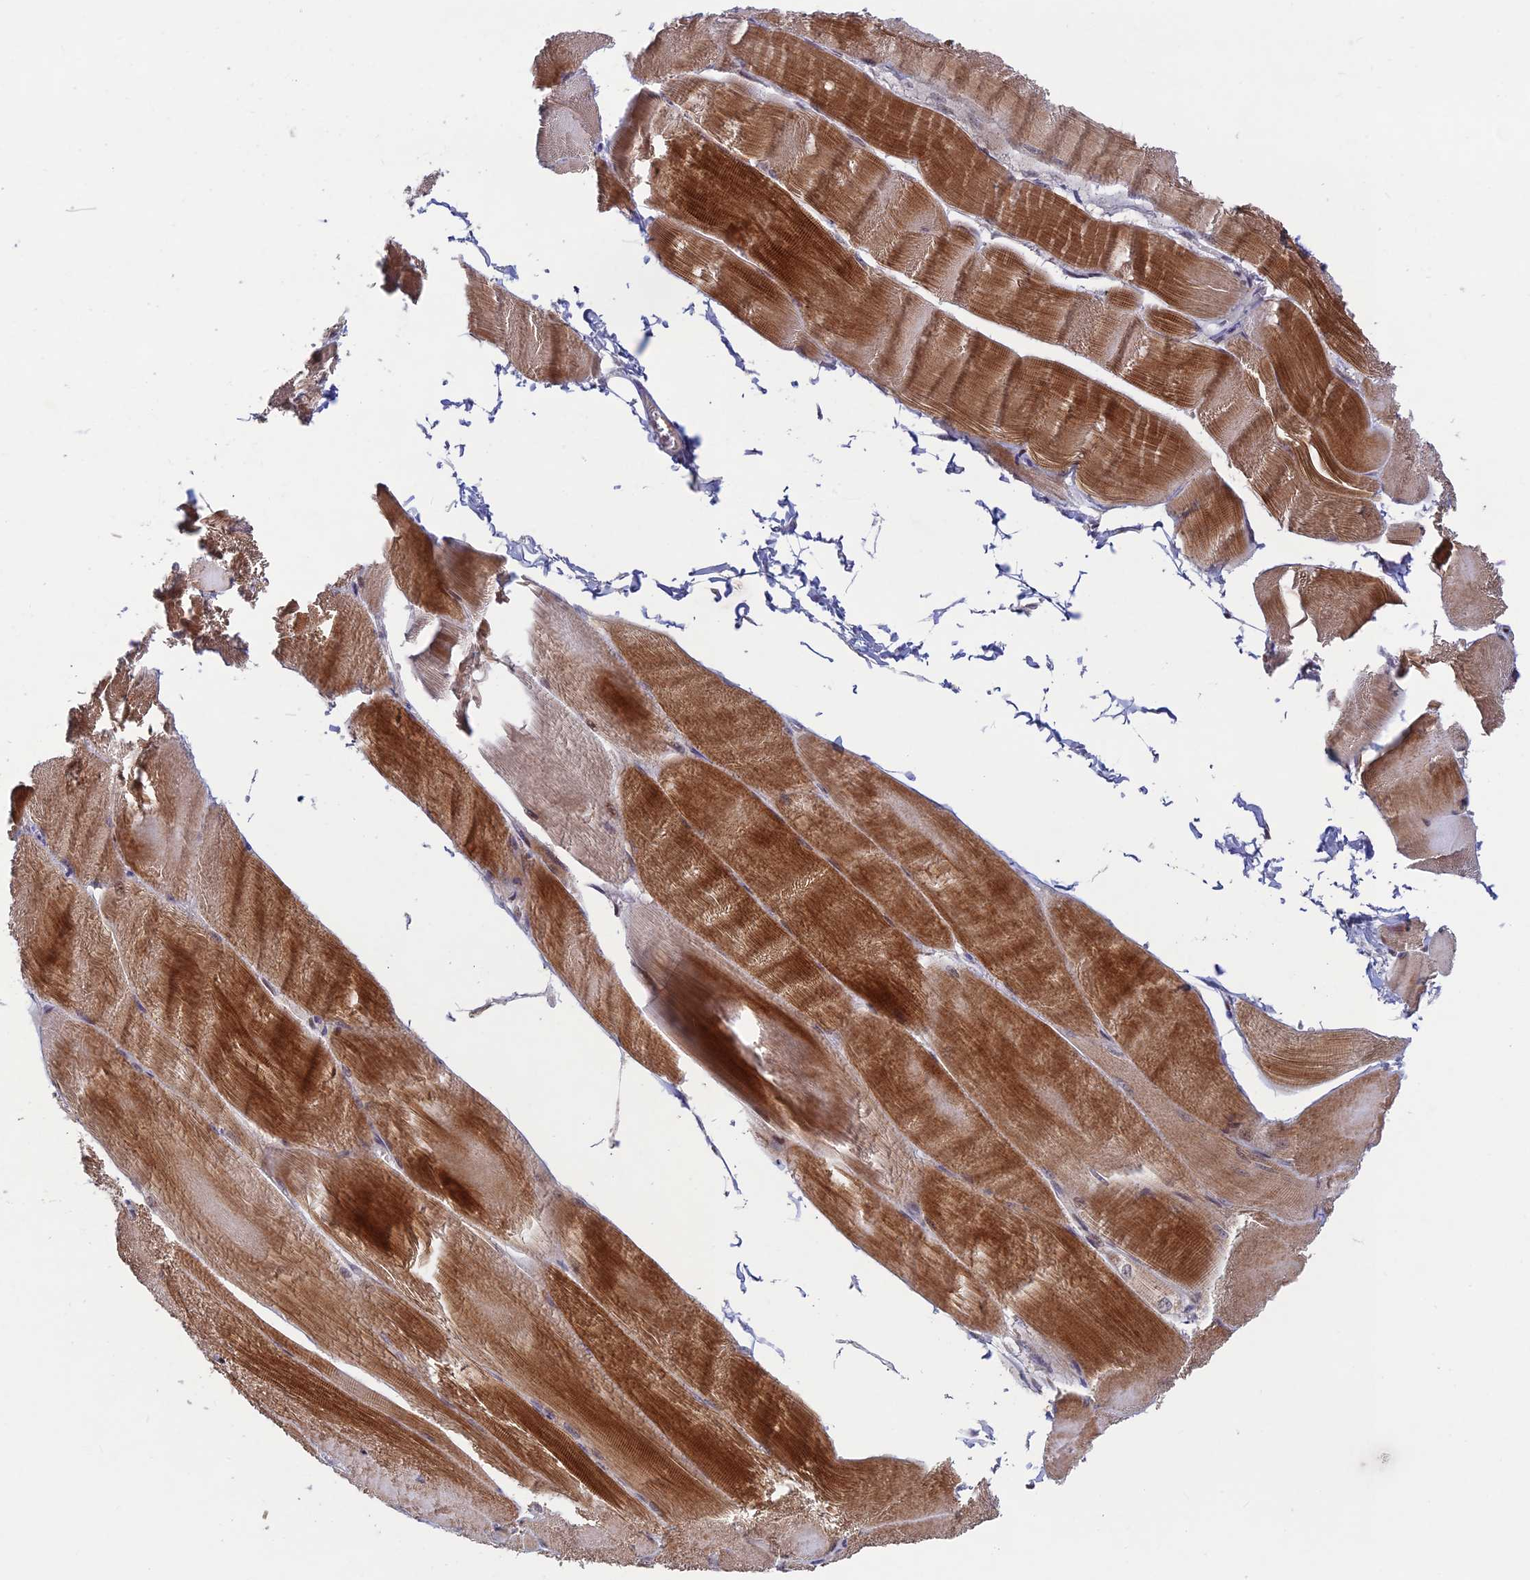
{"staining": {"intensity": "strong", "quantity": ">75%", "location": "cytoplasmic/membranous"}, "tissue": "skeletal muscle", "cell_type": "Myocytes", "image_type": "normal", "snomed": [{"axis": "morphology", "description": "Normal tissue, NOS"}, {"axis": "morphology", "description": "Basal cell carcinoma"}, {"axis": "topography", "description": "Skeletal muscle"}], "caption": "A high-resolution photomicrograph shows IHC staining of benign skeletal muscle, which demonstrates strong cytoplasmic/membranous expression in approximately >75% of myocytes.", "gene": "FASTKD5", "patient": {"sex": "female", "age": 64}}